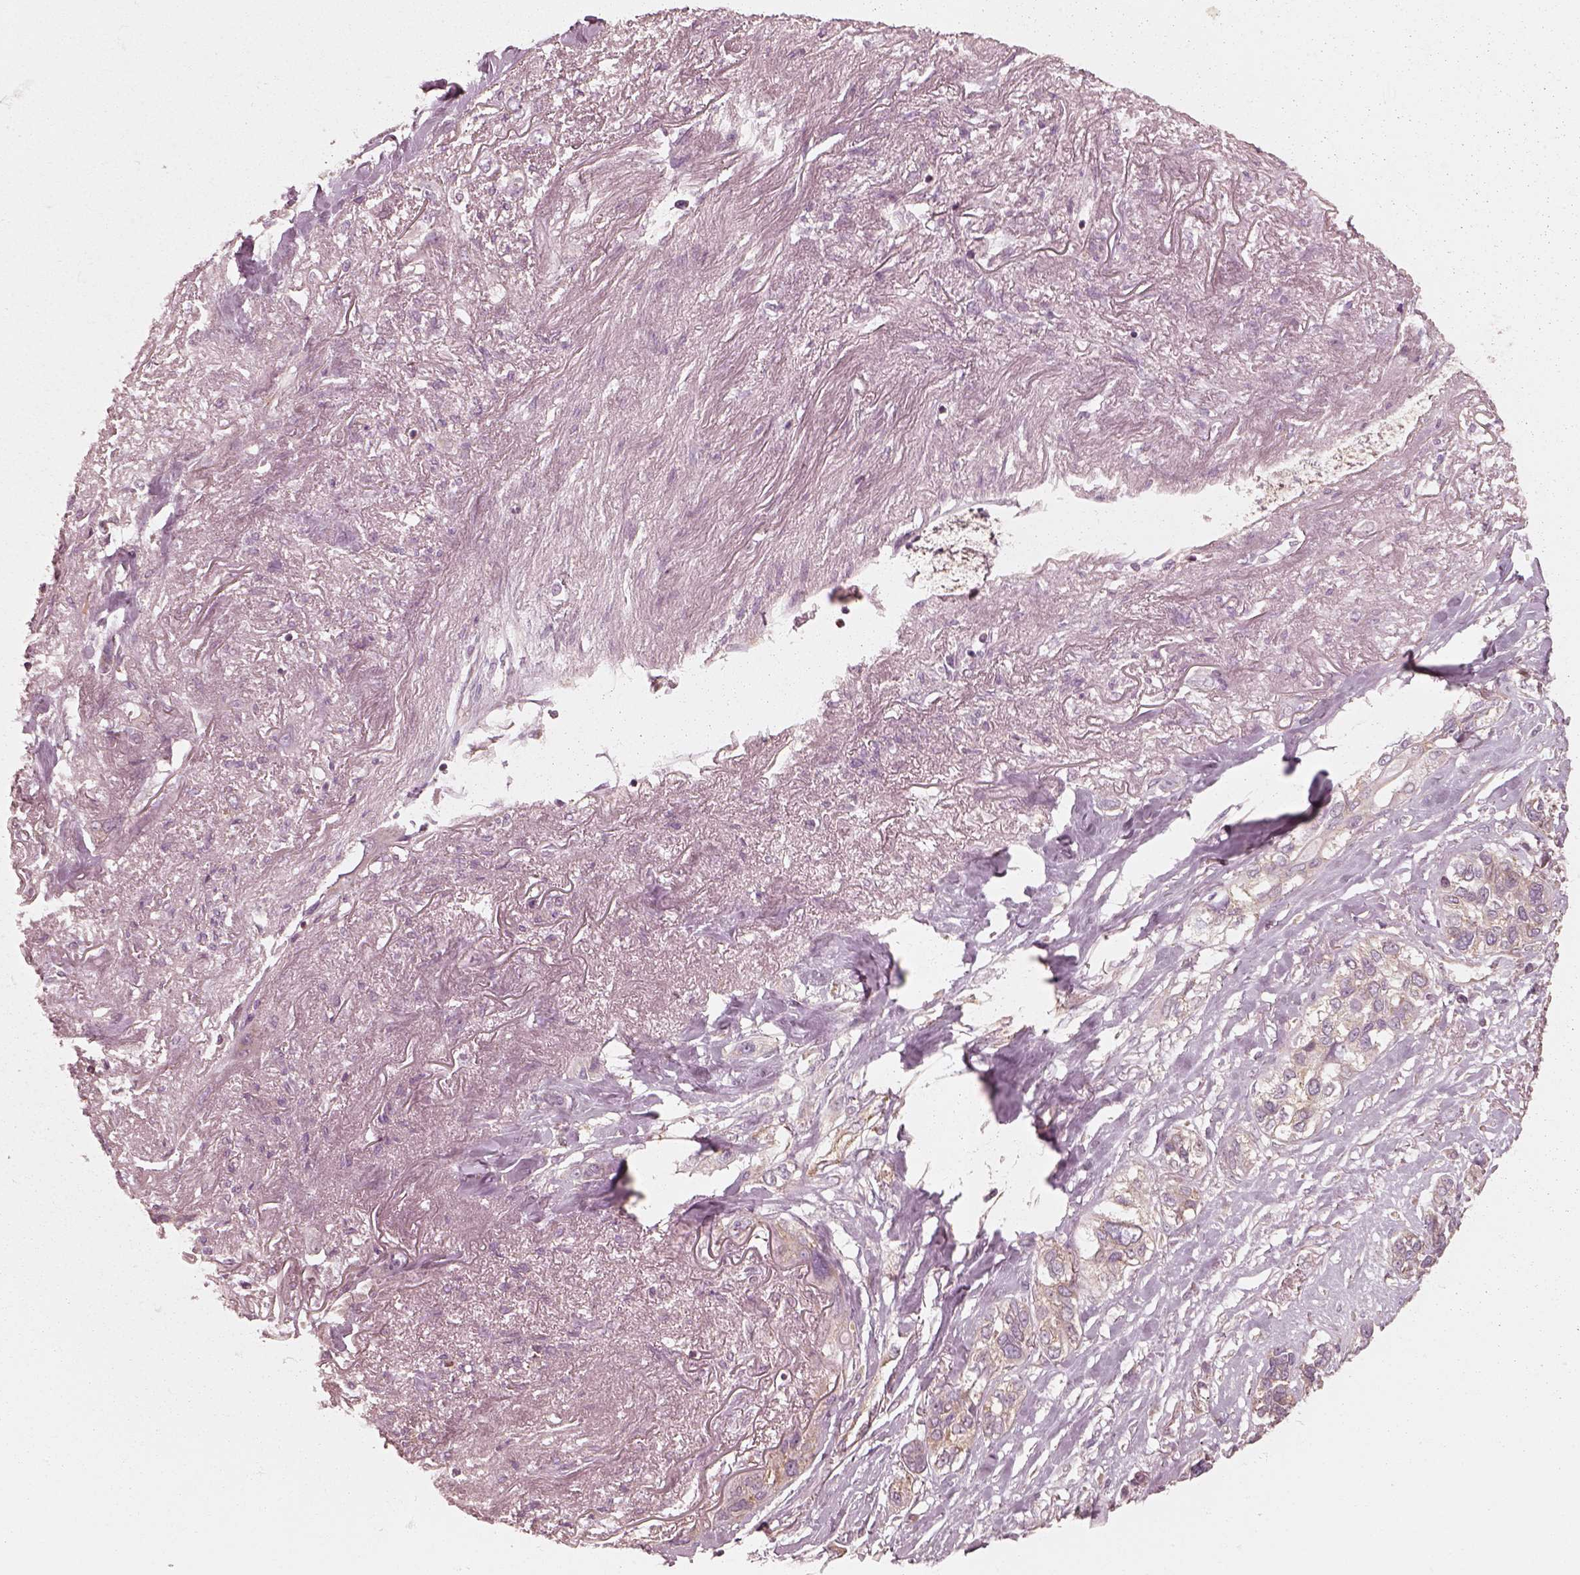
{"staining": {"intensity": "weak", "quantity": ">75%", "location": "cytoplasmic/membranous"}, "tissue": "lung cancer", "cell_type": "Tumor cells", "image_type": "cancer", "snomed": [{"axis": "morphology", "description": "Squamous cell carcinoma, NOS"}, {"axis": "topography", "description": "Lung"}], "caption": "Human lung cancer (squamous cell carcinoma) stained with a brown dye demonstrates weak cytoplasmic/membranous positive expression in approximately >75% of tumor cells.", "gene": "CNOT2", "patient": {"sex": "female", "age": 70}}